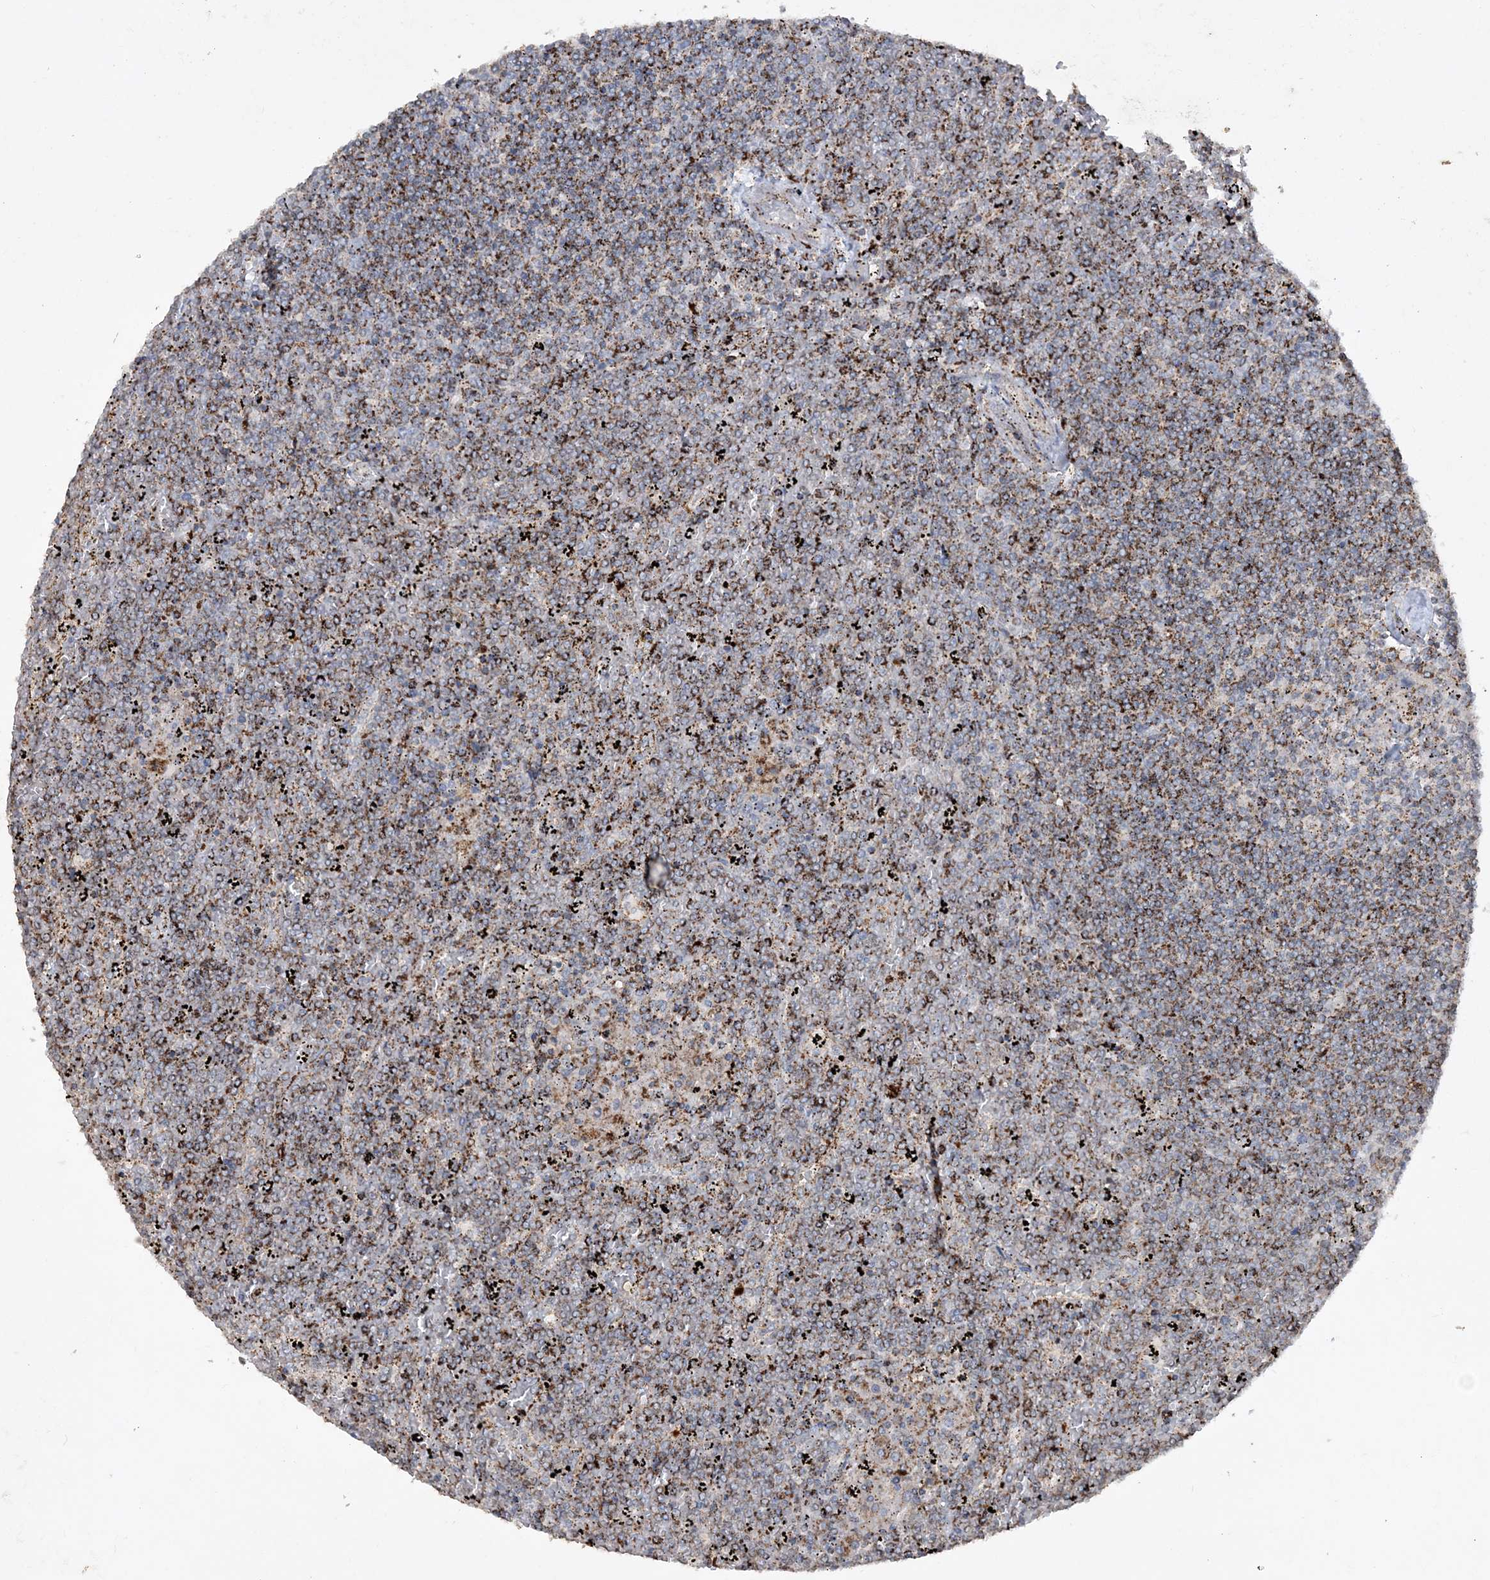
{"staining": {"intensity": "moderate", "quantity": ">75%", "location": "cytoplasmic/membranous"}, "tissue": "lymphoma", "cell_type": "Tumor cells", "image_type": "cancer", "snomed": [{"axis": "morphology", "description": "Malignant lymphoma, non-Hodgkin's type, Low grade"}, {"axis": "topography", "description": "Spleen"}], "caption": "Human lymphoma stained for a protein (brown) shows moderate cytoplasmic/membranous positive expression in about >75% of tumor cells.", "gene": "TTC7A", "patient": {"sex": "female", "age": 19}}